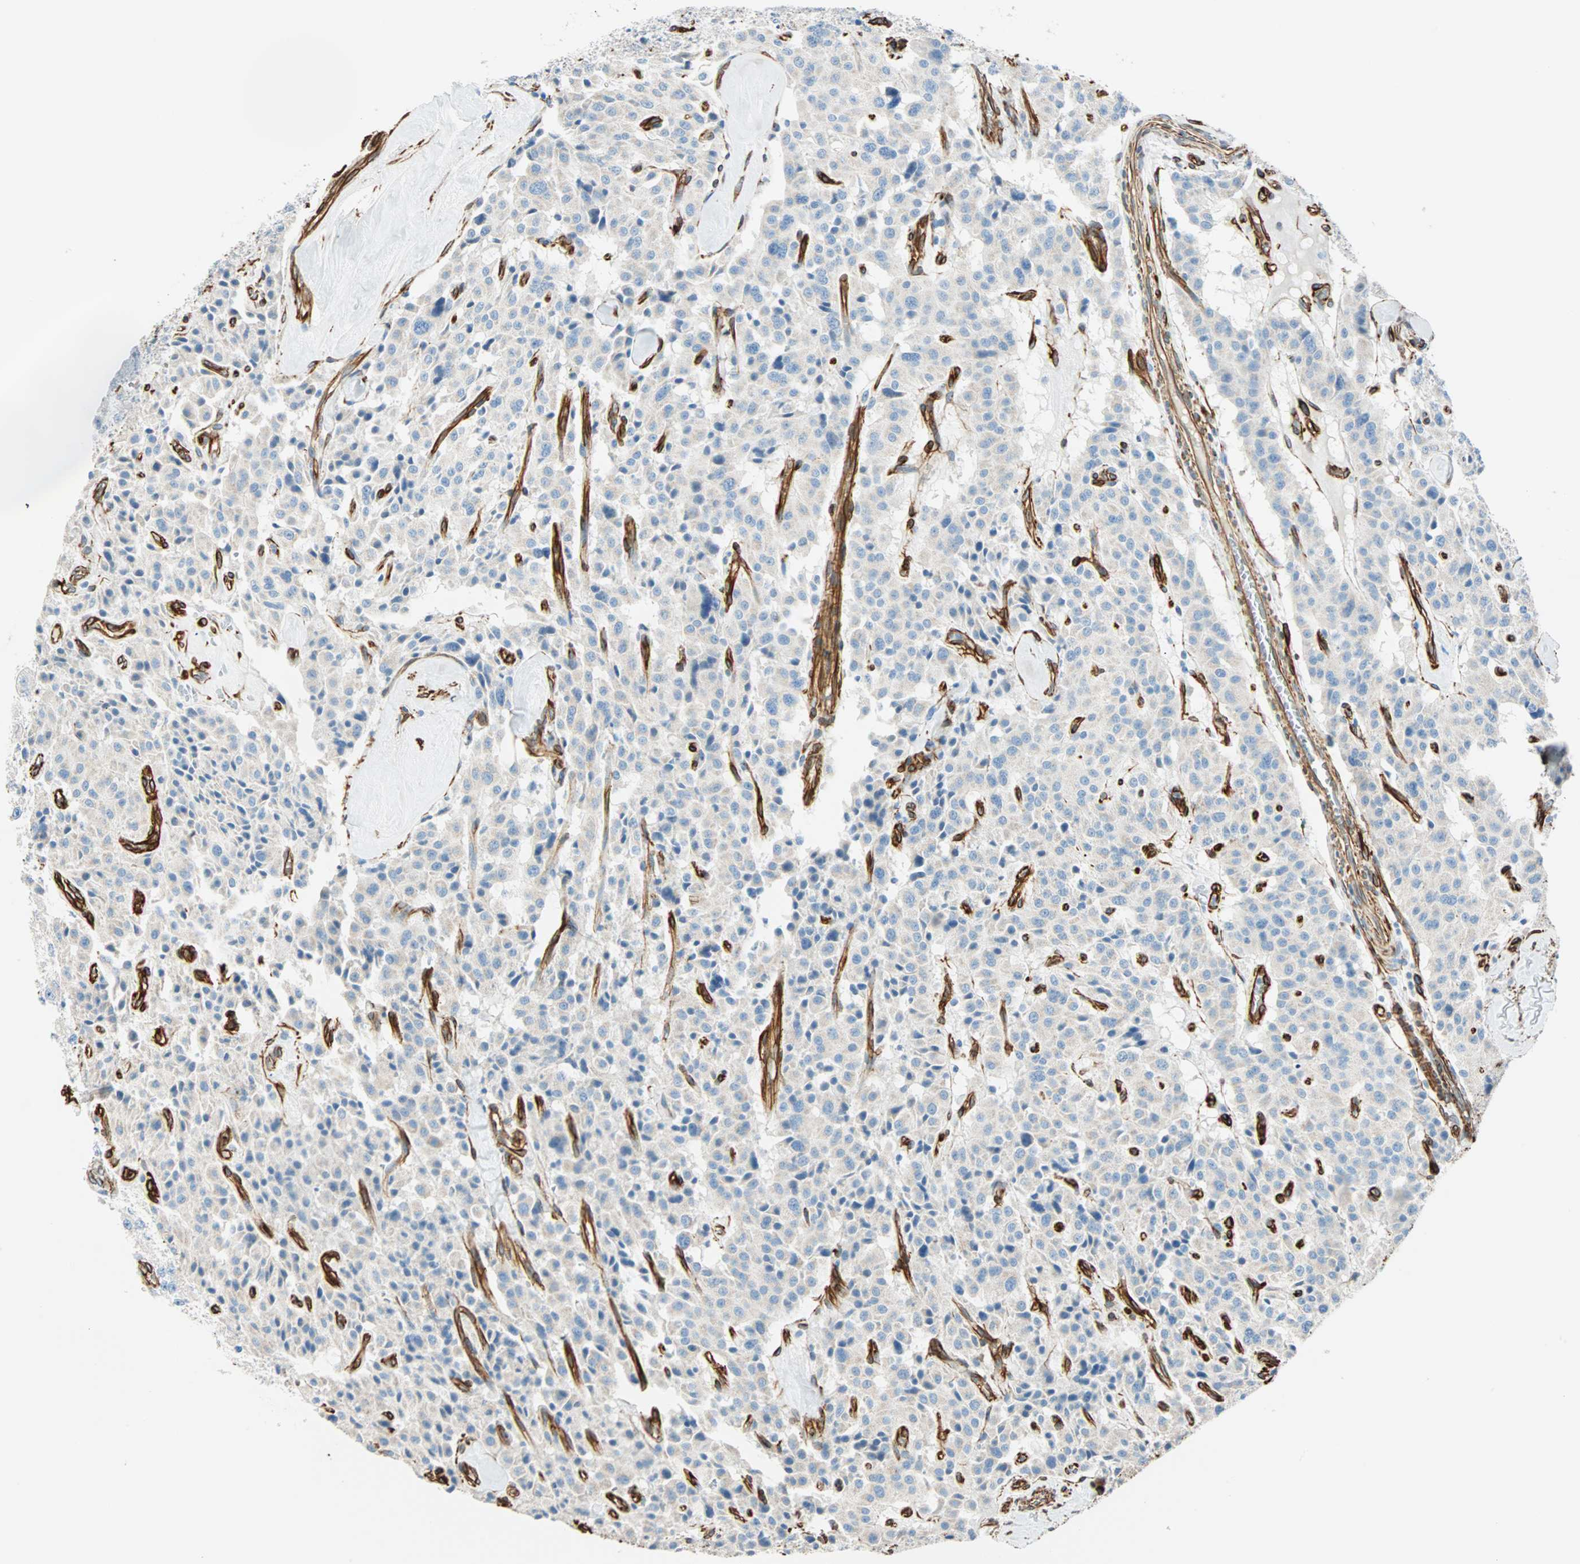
{"staining": {"intensity": "negative", "quantity": "none", "location": "none"}, "tissue": "carcinoid", "cell_type": "Tumor cells", "image_type": "cancer", "snomed": [{"axis": "morphology", "description": "Carcinoid, malignant, NOS"}, {"axis": "topography", "description": "Lung"}], "caption": "This is an immunohistochemistry histopathology image of human malignant carcinoid. There is no expression in tumor cells.", "gene": "NES", "patient": {"sex": "male", "age": 30}}